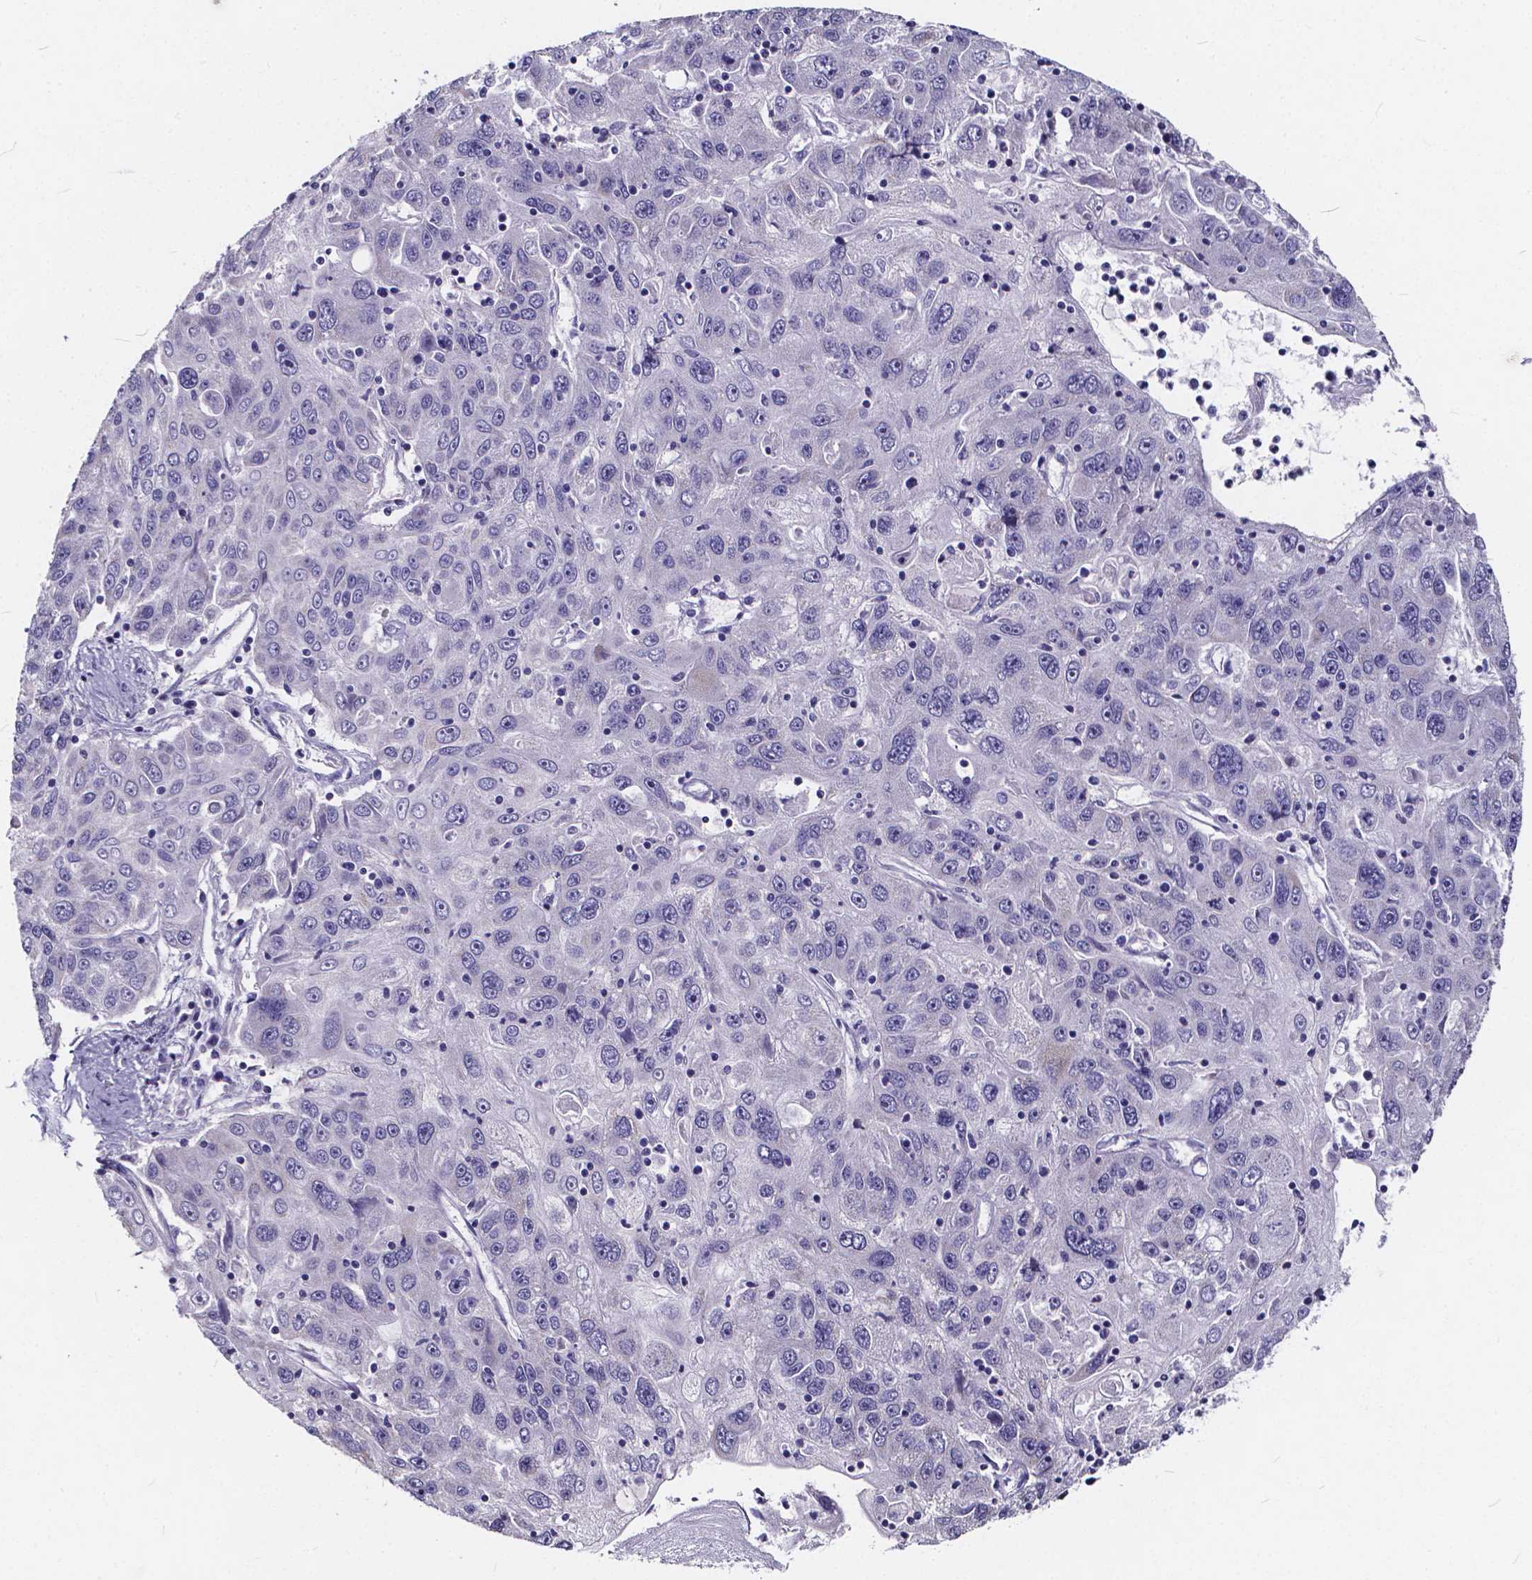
{"staining": {"intensity": "negative", "quantity": "none", "location": "none"}, "tissue": "stomach cancer", "cell_type": "Tumor cells", "image_type": "cancer", "snomed": [{"axis": "morphology", "description": "Adenocarcinoma, NOS"}, {"axis": "topography", "description": "Stomach"}], "caption": "Stomach cancer (adenocarcinoma) was stained to show a protein in brown. There is no significant staining in tumor cells. (Stains: DAB (3,3'-diaminobenzidine) immunohistochemistry (IHC) with hematoxylin counter stain, Microscopy: brightfield microscopy at high magnification).", "gene": "SPEF2", "patient": {"sex": "male", "age": 56}}